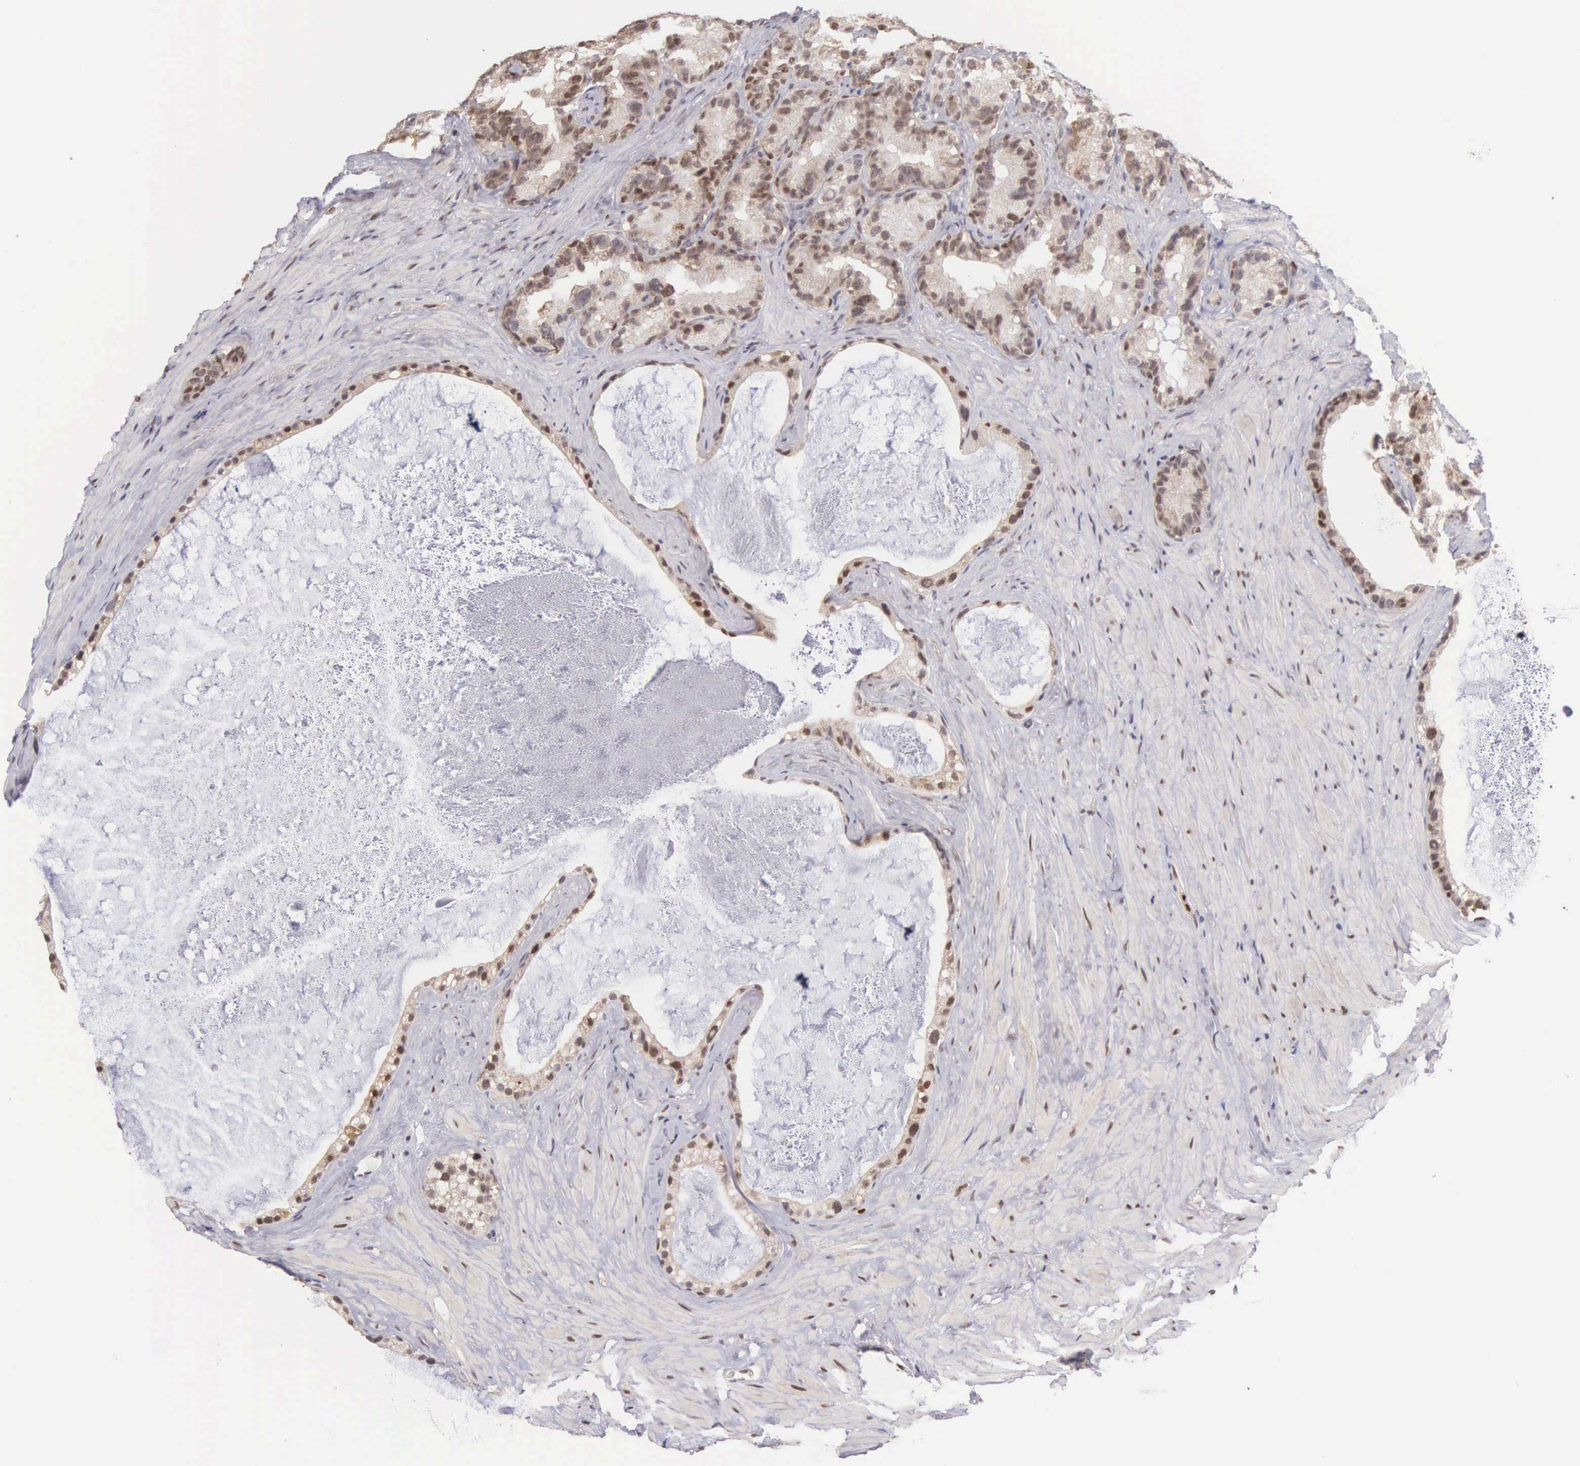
{"staining": {"intensity": "moderate", "quantity": ">75%", "location": "cytoplasmic/membranous,nuclear"}, "tissue": "seminal vesicle", "cell_type": "Glandular cells", "image_type": "normal", "snomed": [{"axis": "morphology", "description": "Normal tissue, NOS"}, {"axis": "topography", "description": "Seminal veicle"}], "caption": "Moderate cytoplasmic/membranous,nuclear positivity for a protein is appreciated in approximately >75% of glandular cells of normal seminal vesicle using immunohistochemistry.", "gene": "GRK3", "patient": {"sex": "male", "age": 63}}